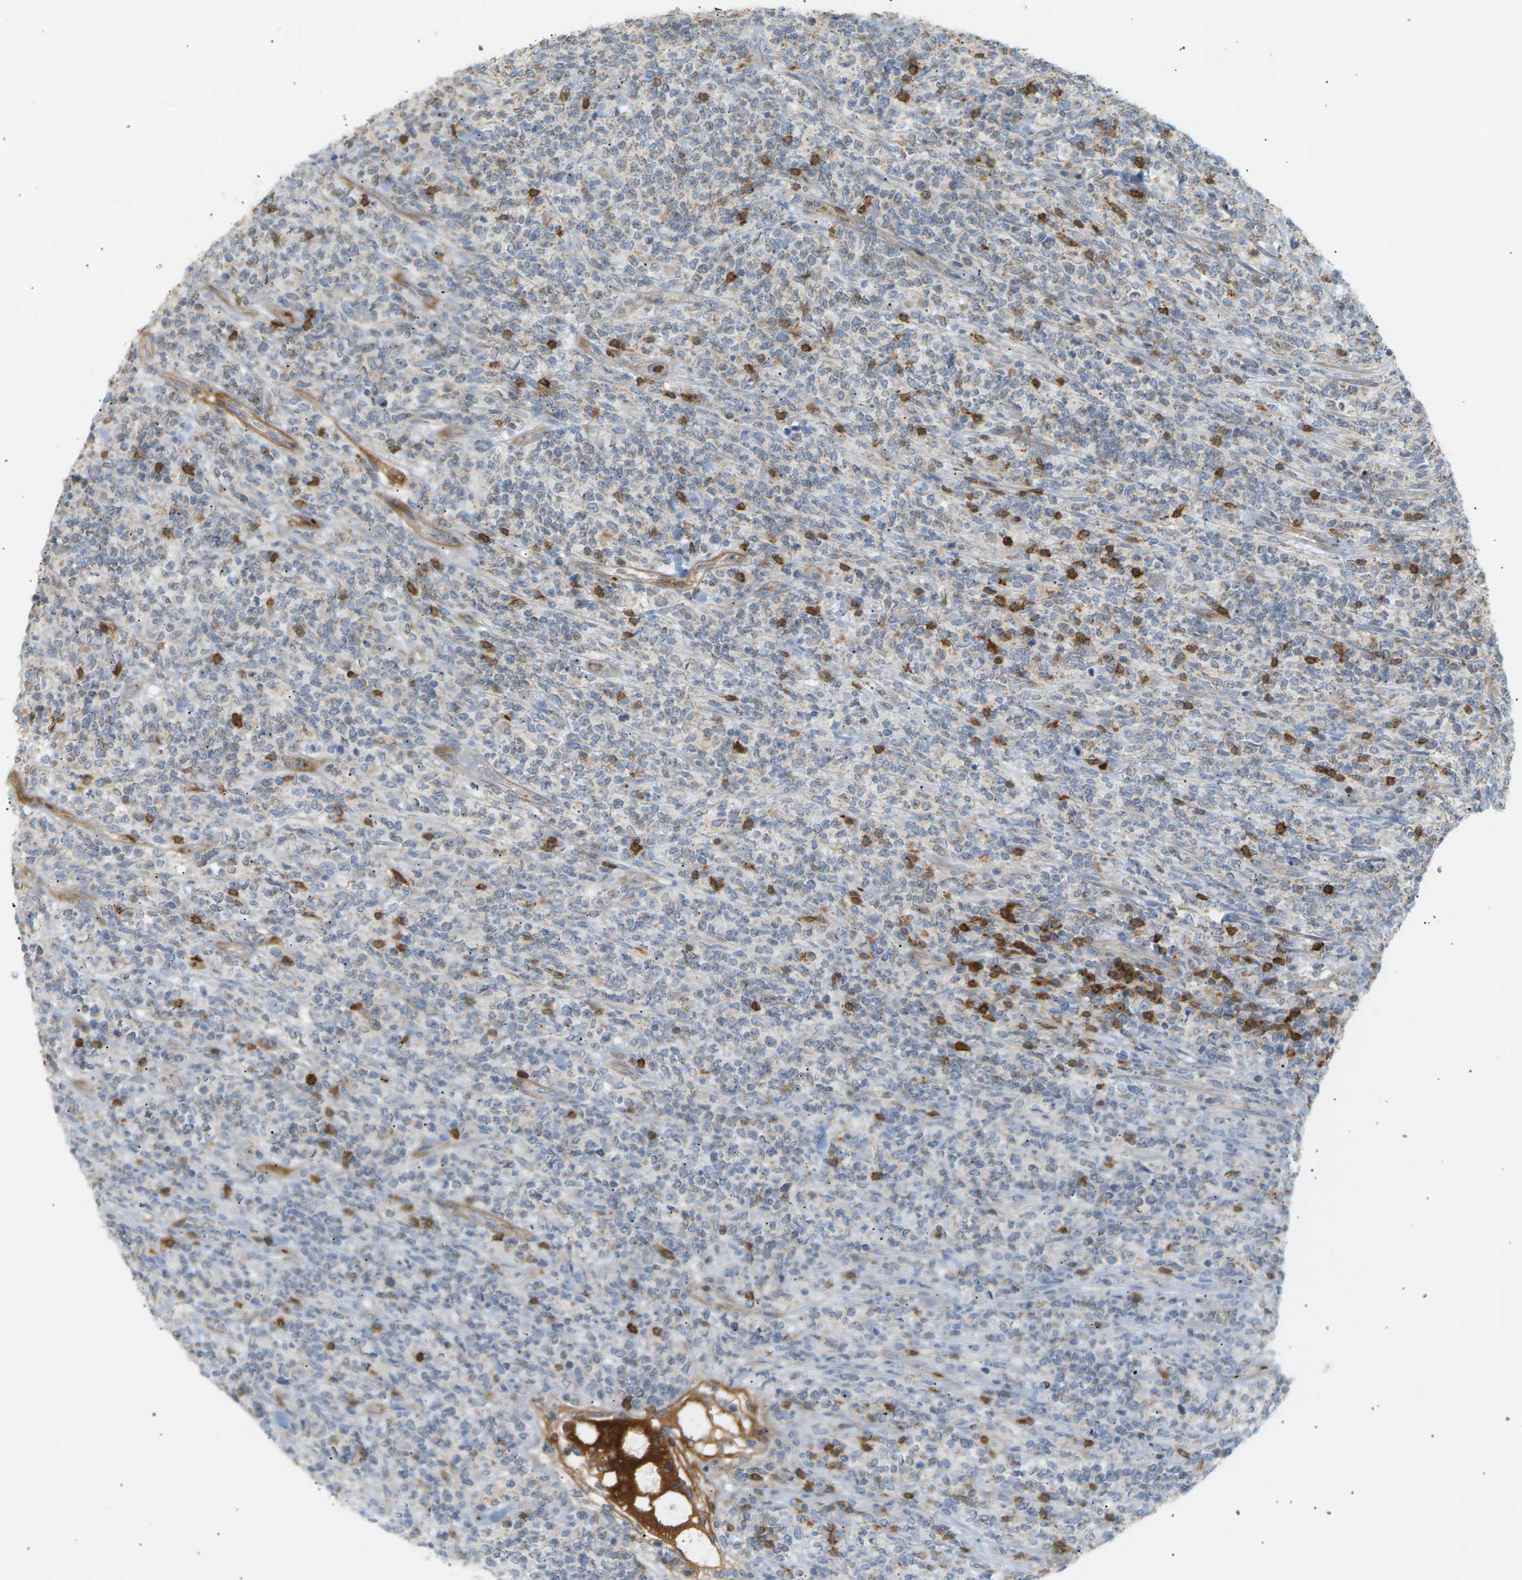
{"staining": {"intensity": "negative", "quantity": "none", "location": "none"}, "tissue": "lymphoma", "cell_type": "Tumor cells", "image_type": "cancer", "snomed": [{"axis": "morphology", "description": "Malignant lymphoma, non-Hodgkin's type, High grade"}, {"axis": "topography", "description": "Soft tissue"}], "caption": "Immunohistochemistry (IHC) histopathology image of human lymphoma stained for a protein (brown), which reveals no staining in tumor cells.", "gene": "LIME1", "patient": {"sex": "male", "age": 18}}